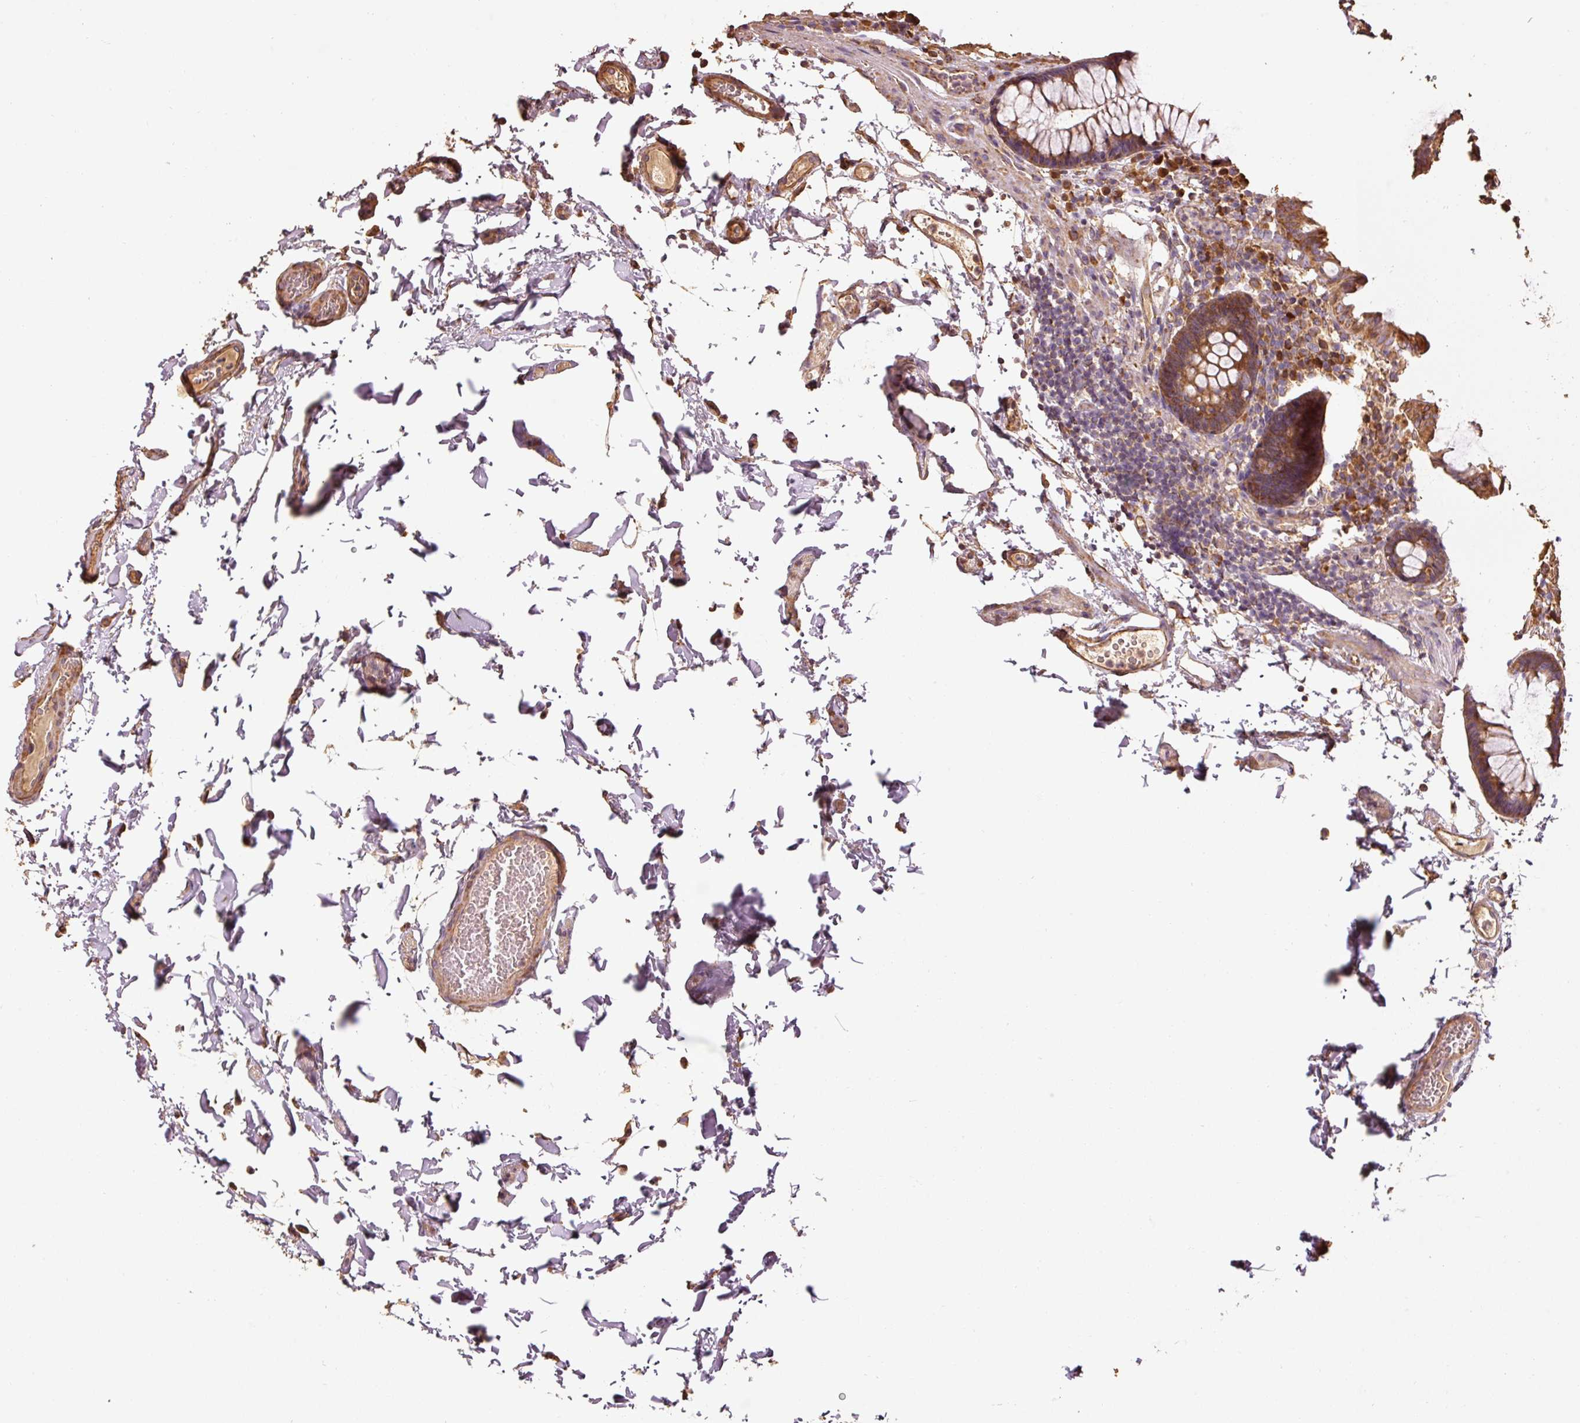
{"staining": {"intensity": "moderate", "quantity": ">75%", "location": "cytoplasmic/membranous"}, "tissue": "colon", "cell_type": "Endothelial cells", "image_type": "normal", "snomed": [{"axis": "morphology", "description": "Normal tissue, NOS"}, {"axis": "topography", "description": "Colon"}, {"axis": "topography", "description": "Peripheral nerve tissue"}], "caption": "Immunohistochemical staining of unremarkable human colon shows moderate cytoplasmic/membranous protein expression in approximately >75% of endothelial cells. (brown staining indicates protein expression, while blue staining denotes nuclei).", "gene": "EFHC1", "patient": {"sex": "male", "age": 84}}